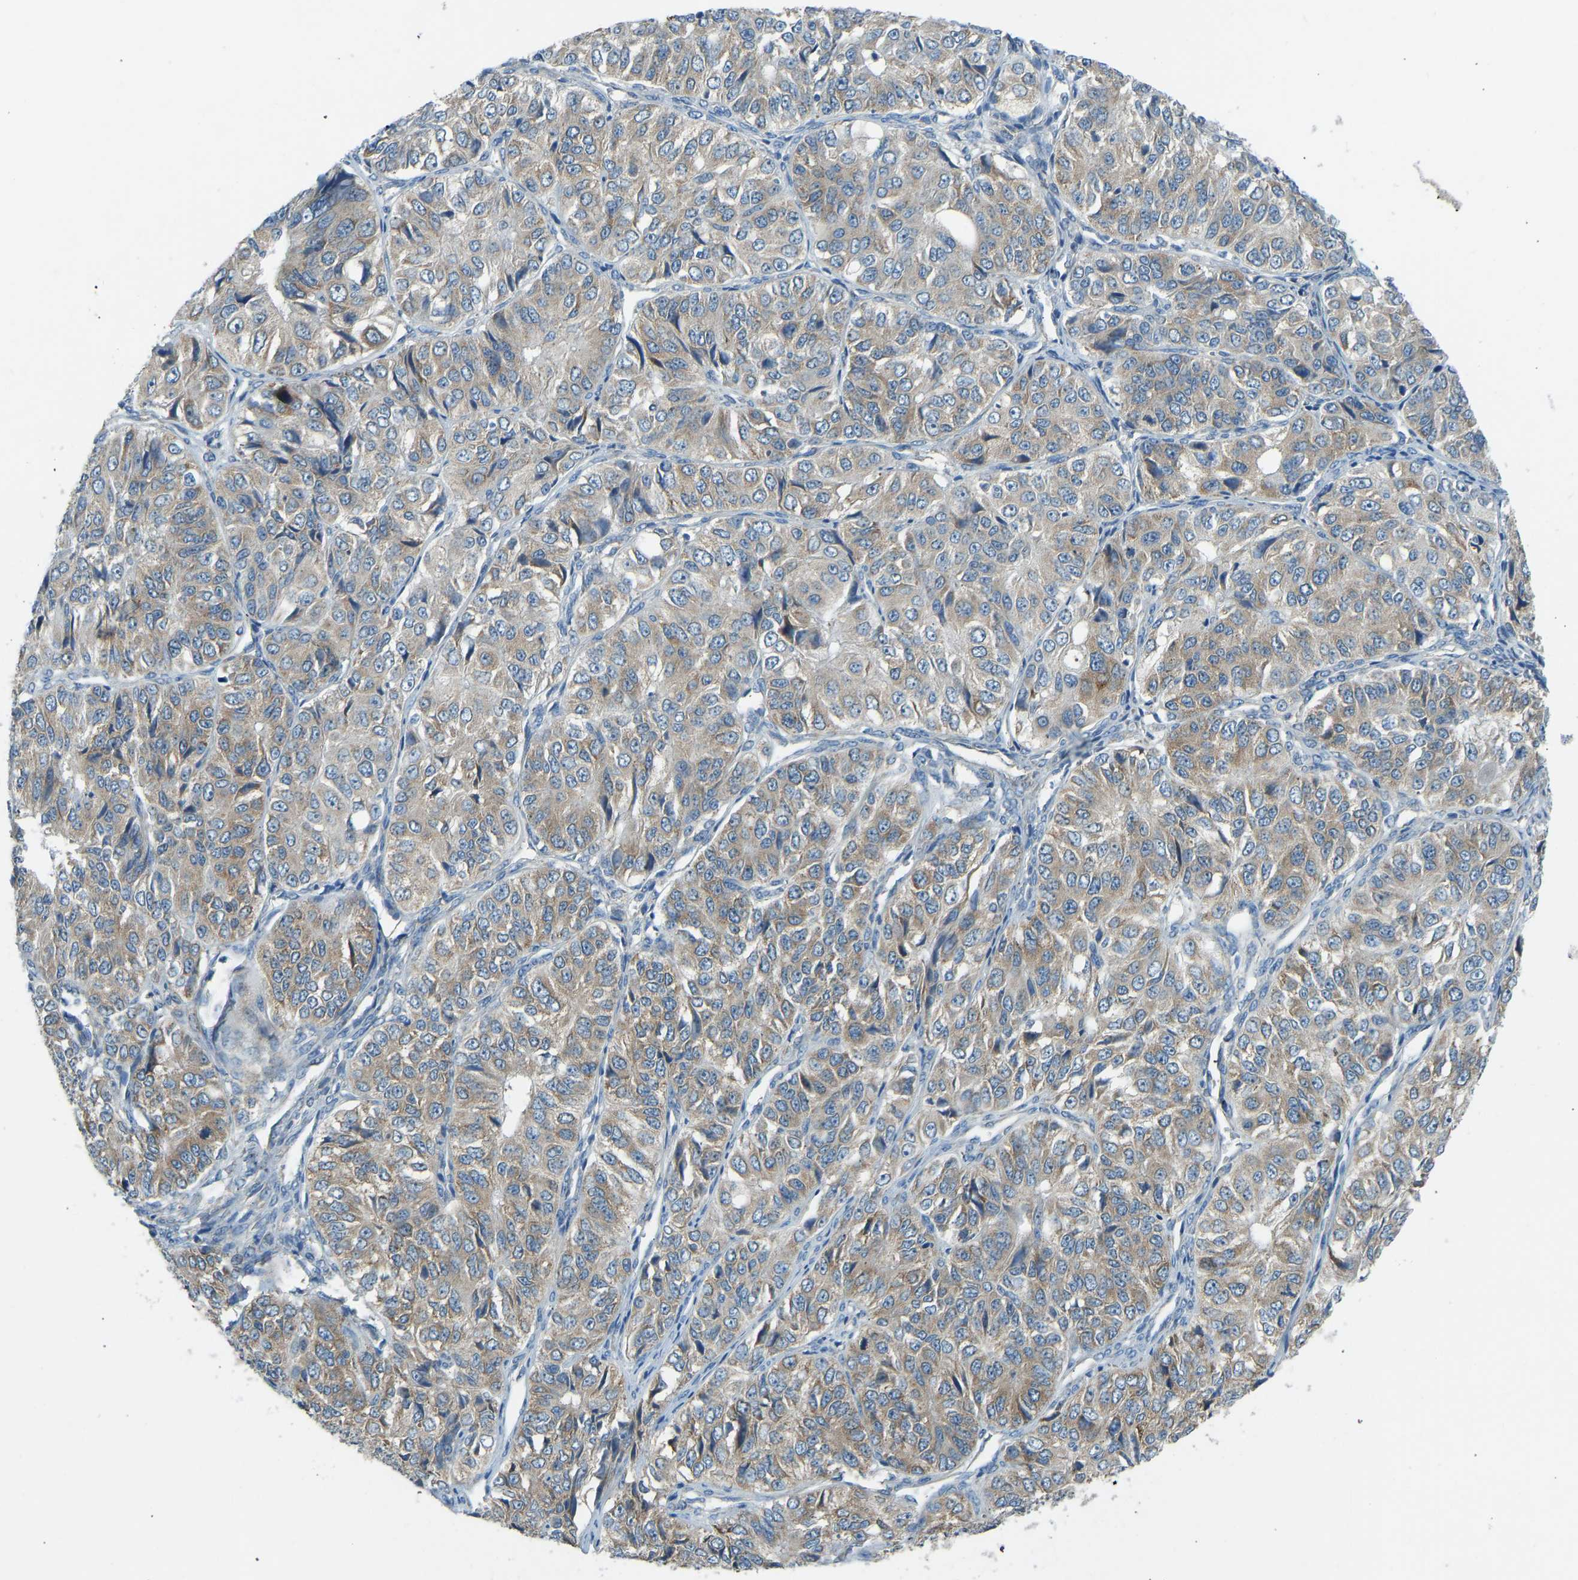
{"staining": {"intensity": "moderate", "quantity": ">75%", "location": "cytoplasmic/membranous"}, "tissue": "ovarian cancer", "cell_type": "Tumor cells", "image_type": "cancer", "snomed": [{"axis": "morphology", "description": "Carcinoma, endometroid"}, {"axis": "topography", "description": "Ovary"}], "caption": "Protein expression by immunohistochemistry reveals moderate cytoplasmic/membranous staining in approximately >75% of tumor cells in endometroid carcinoma (ovarian).", "gene": "STAU2", "patient": {"sex": "female", "age": 51}}